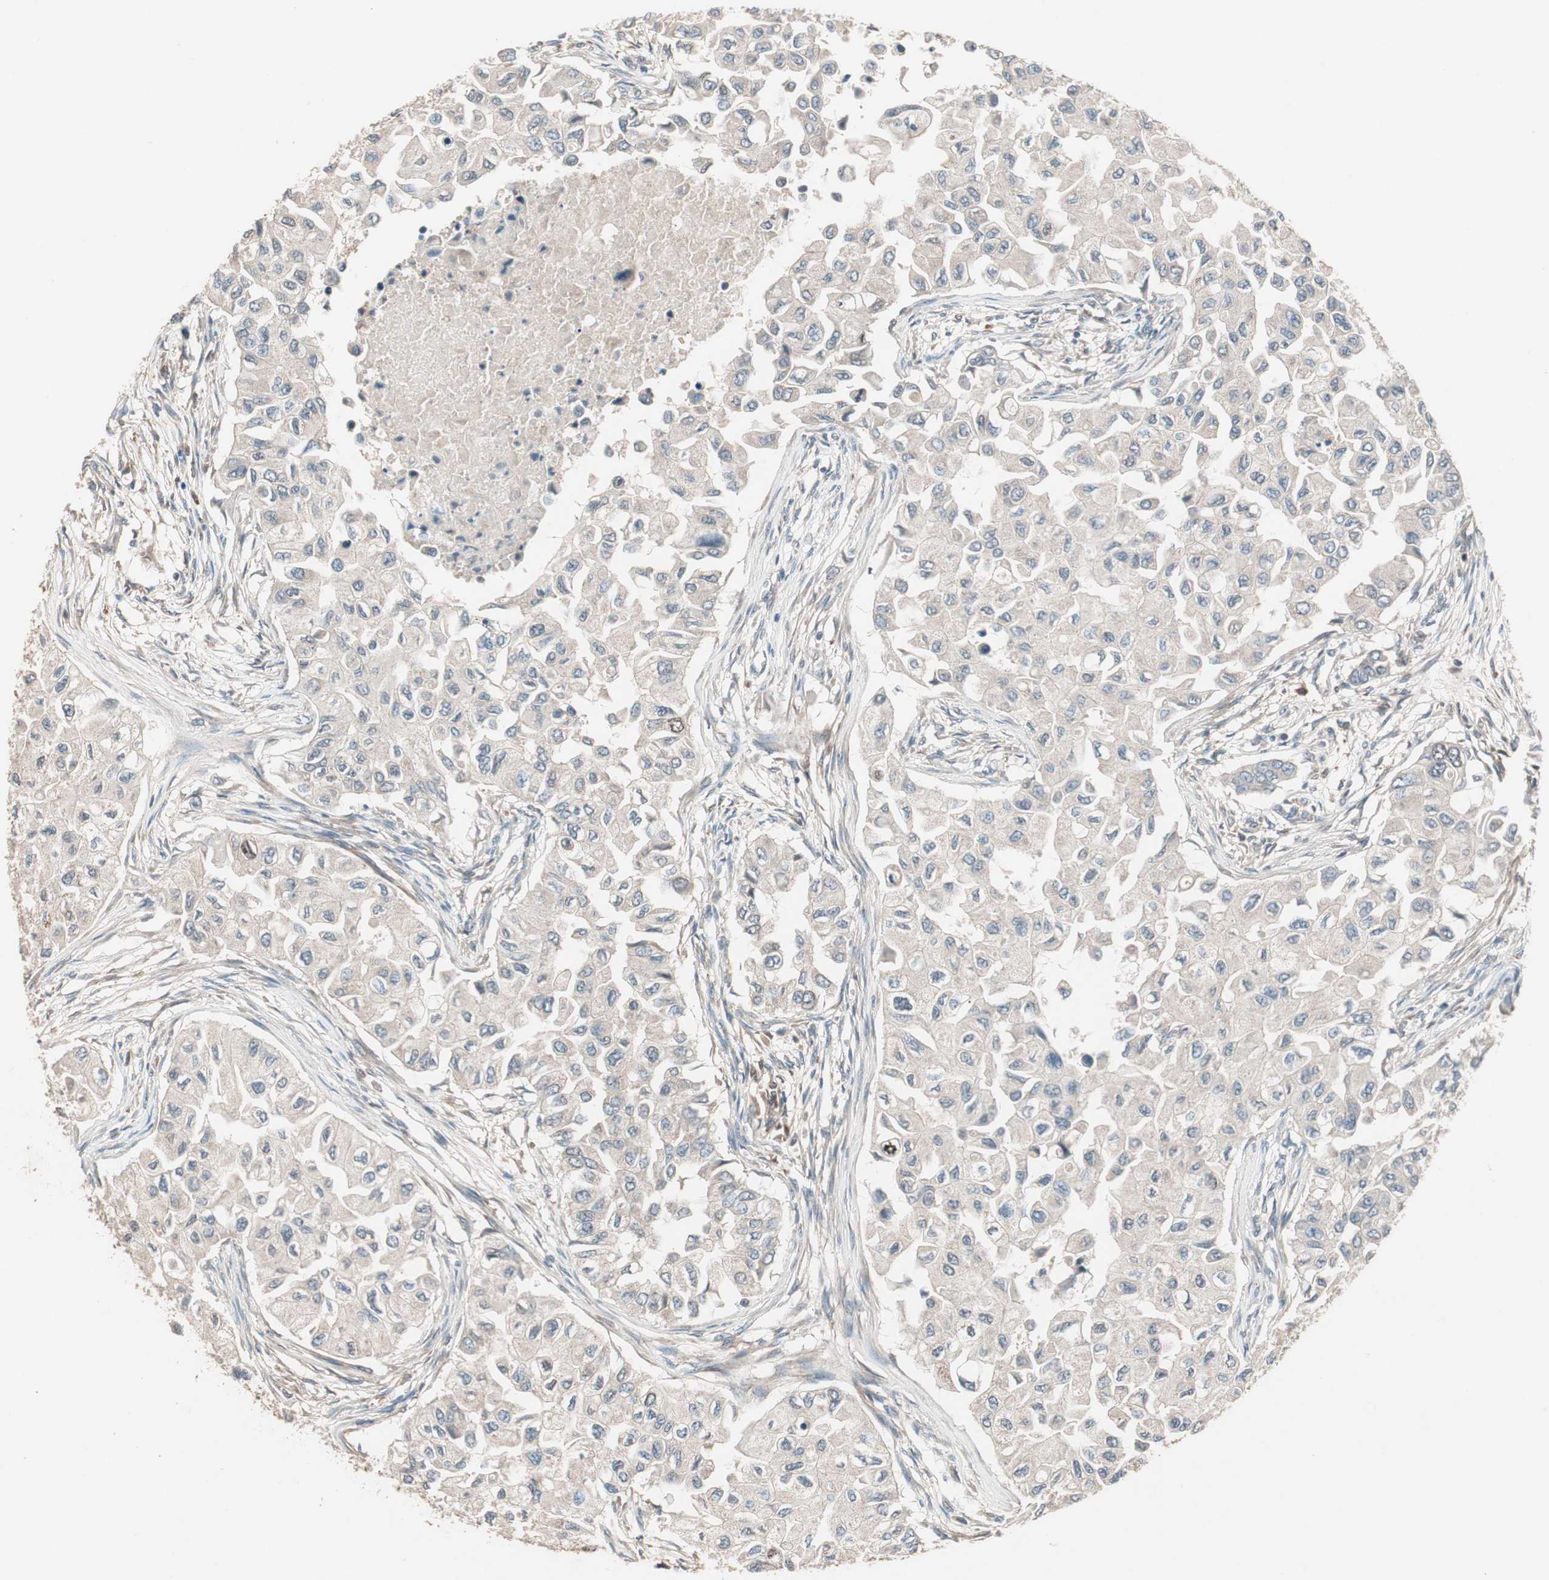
{"staining": {"intensity": "weak", "quantity": ">75%", "location": "cytoplasmic/membranous"}, "tissue": "breast cancer", "cell_type": "Tumor cells", "image_type": "cancer", "snomed": [{"axis": "morphology", "description": "Normal tissue, NOS"}, {"axis": "morphology", "description": "Duct carcinoma"}, {"axis": "topography", "description": "Breast"}], "caption": "Breast cancer (intraductal carcinoma) was stained to show a protein in brown. There is low levels of weak cytoplasmic/membranous positivity in about >75% of tumor cells. The staining was performed using DAB (3,3'-diaminobenzidine), with brown indicating positive protein expression. Nuclei are stained blue with hematoxylin.", "gene": "NFRKB", "patient": {"sex": "female", "age": 49}}